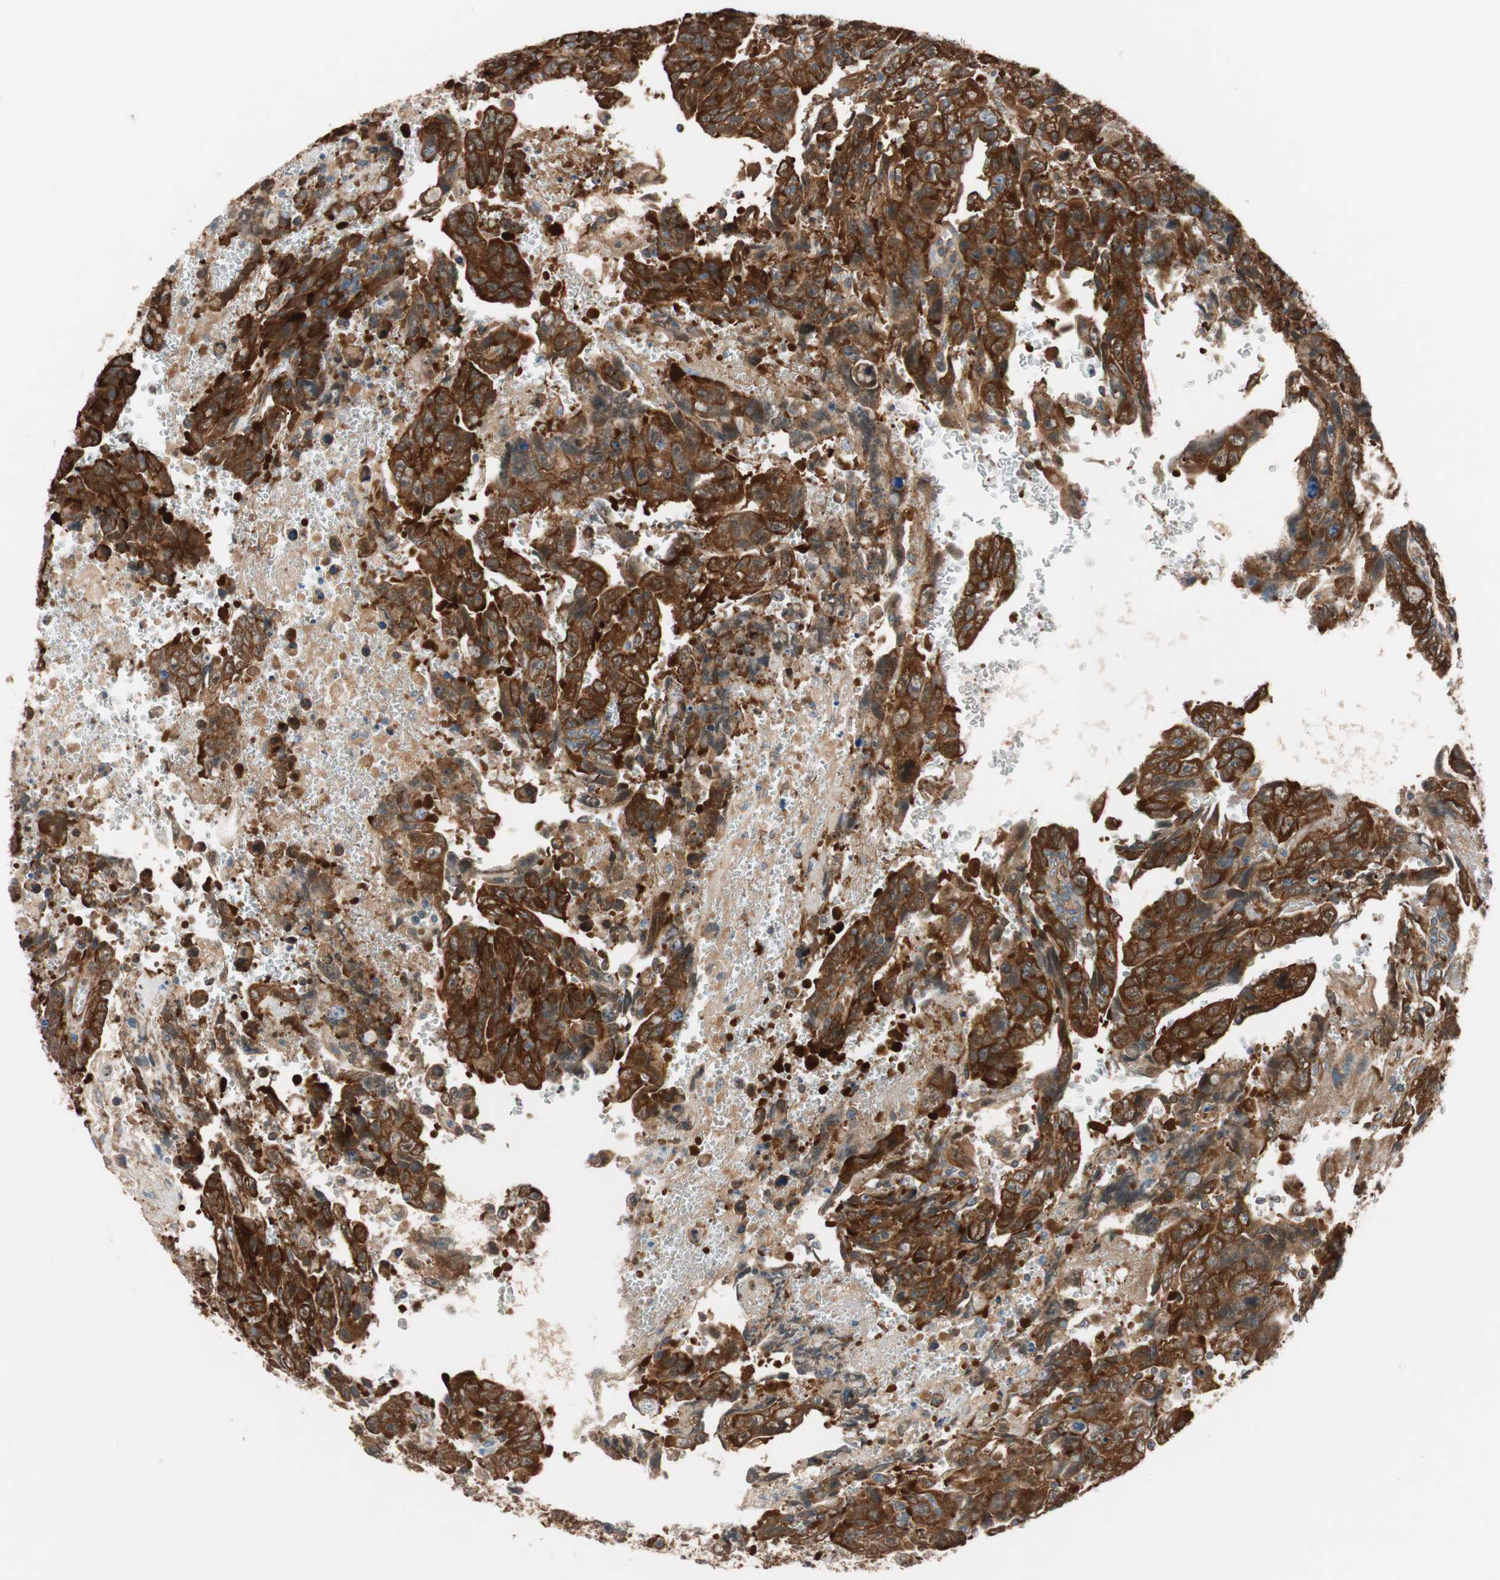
{"staining": {"intensity": "strong", "quantity": ">75%", "location": "cytoplasmic/membranous"}, "tissue": "testis cancer", "cell_type": "Tumor cells", "image_type": "cancer", "snomed": [{"axis": "morphology", "description": "Carcinoma, Embryonal, NOS"}, {"axis": "topography", "description": "Testis"}], "caption": "Immunohistochemical staining of testis cancer (embryonal carcinoma) displays high levels of strong cytoplasmic/membranous protein positivity in approximately >75% of tumor cells.", "gene": "WASL", "patient": {"sex": "male", "age": 28}}